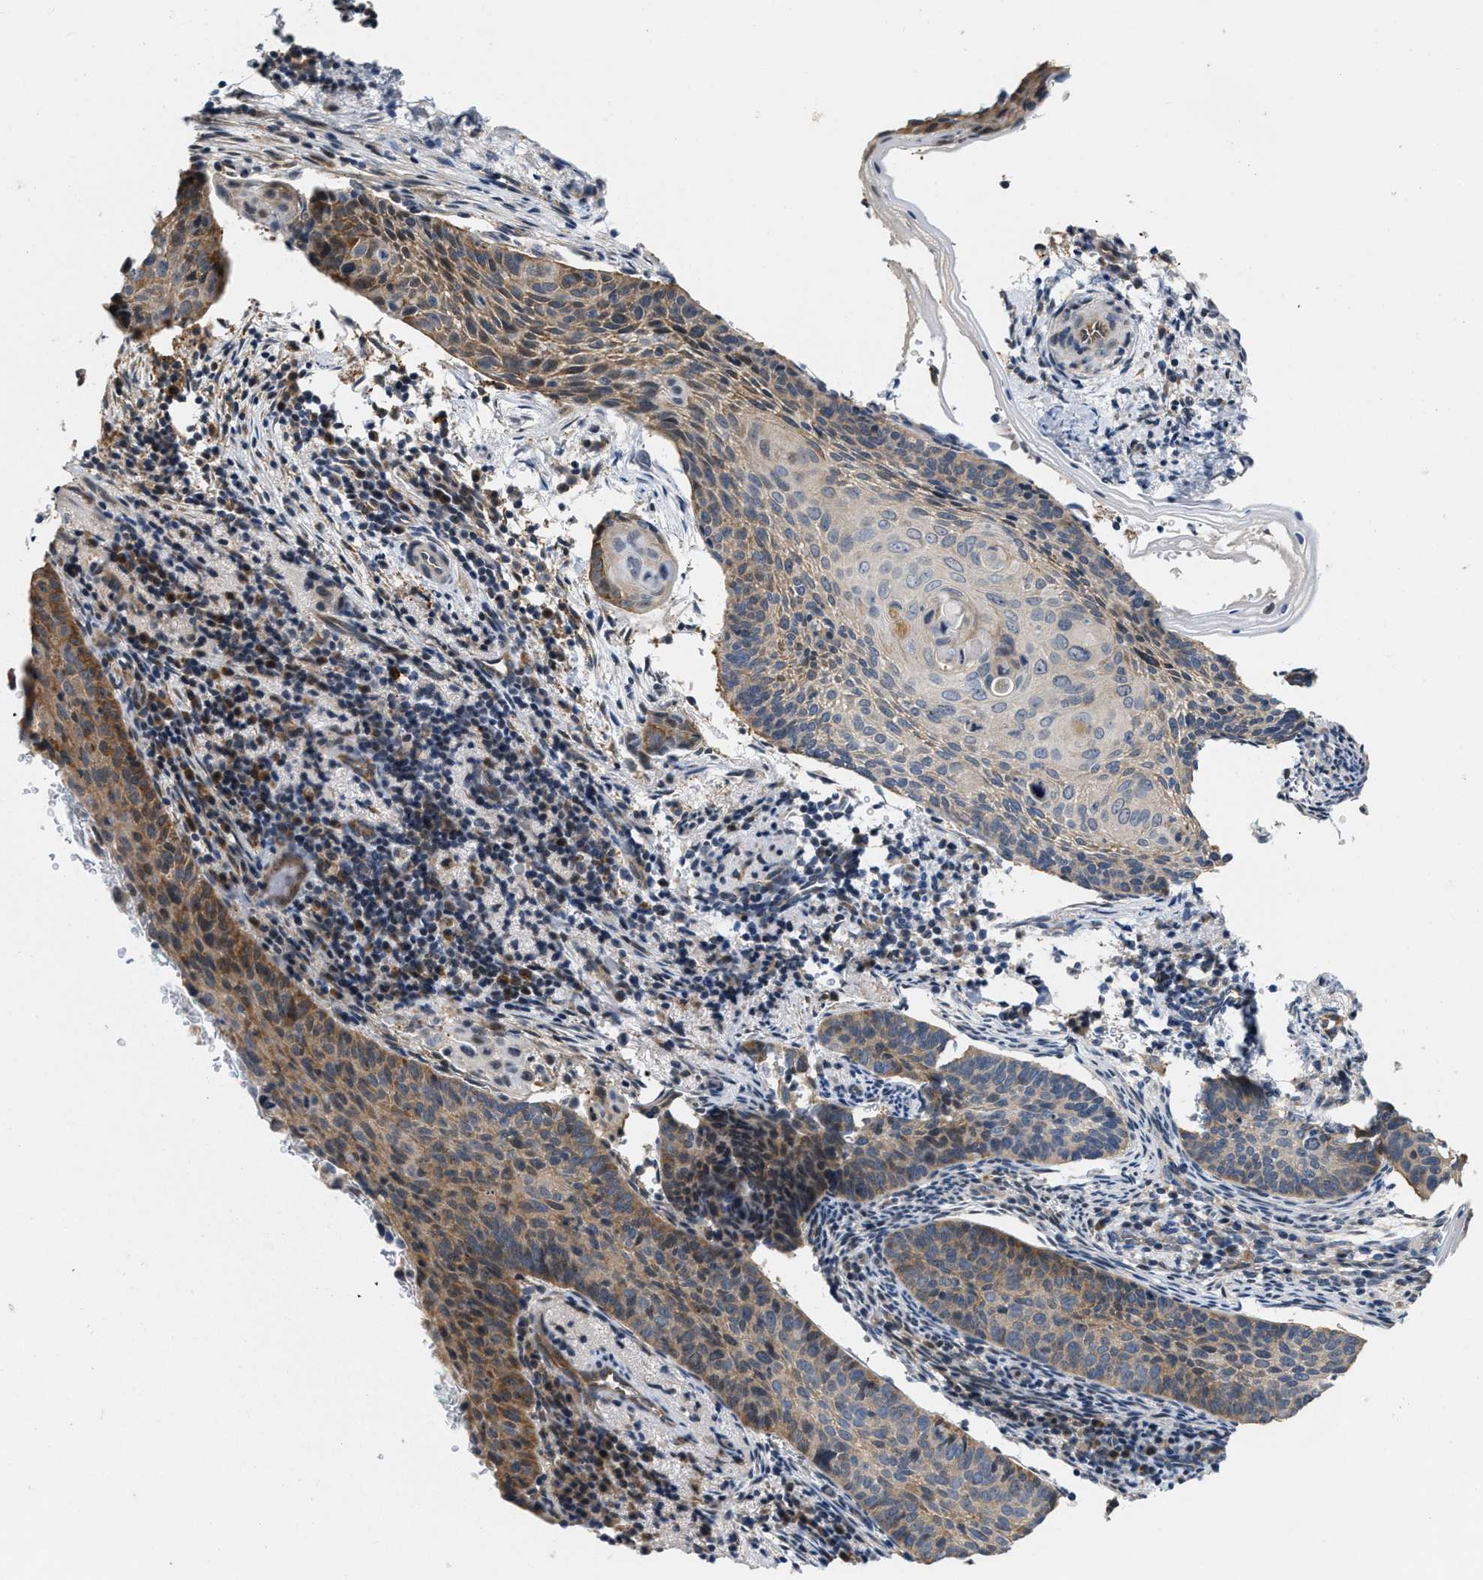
{"staining": {"intensity": "weak", "quantity": ">75%", "location": "cytoplasmic/membranous"}, "tissue": "cervical cancer", "cell_type": "Tumor cells", "image_type": "cancer", "snomed": [{"axis": "morphology", "description": "Squamous cell carcinoma, NOS"}, {"axis": "topography", "description": "Cervix"}], "caption": "About >75% of tumor cells in human cervical squamous cell carcinoma demonstrate weak cytoplasmic/membranous protein staining as visualized by brown immunohistochemical staining.", "gene": "CSNK1A1", "patient": {"sex": "female", "age": 33}}